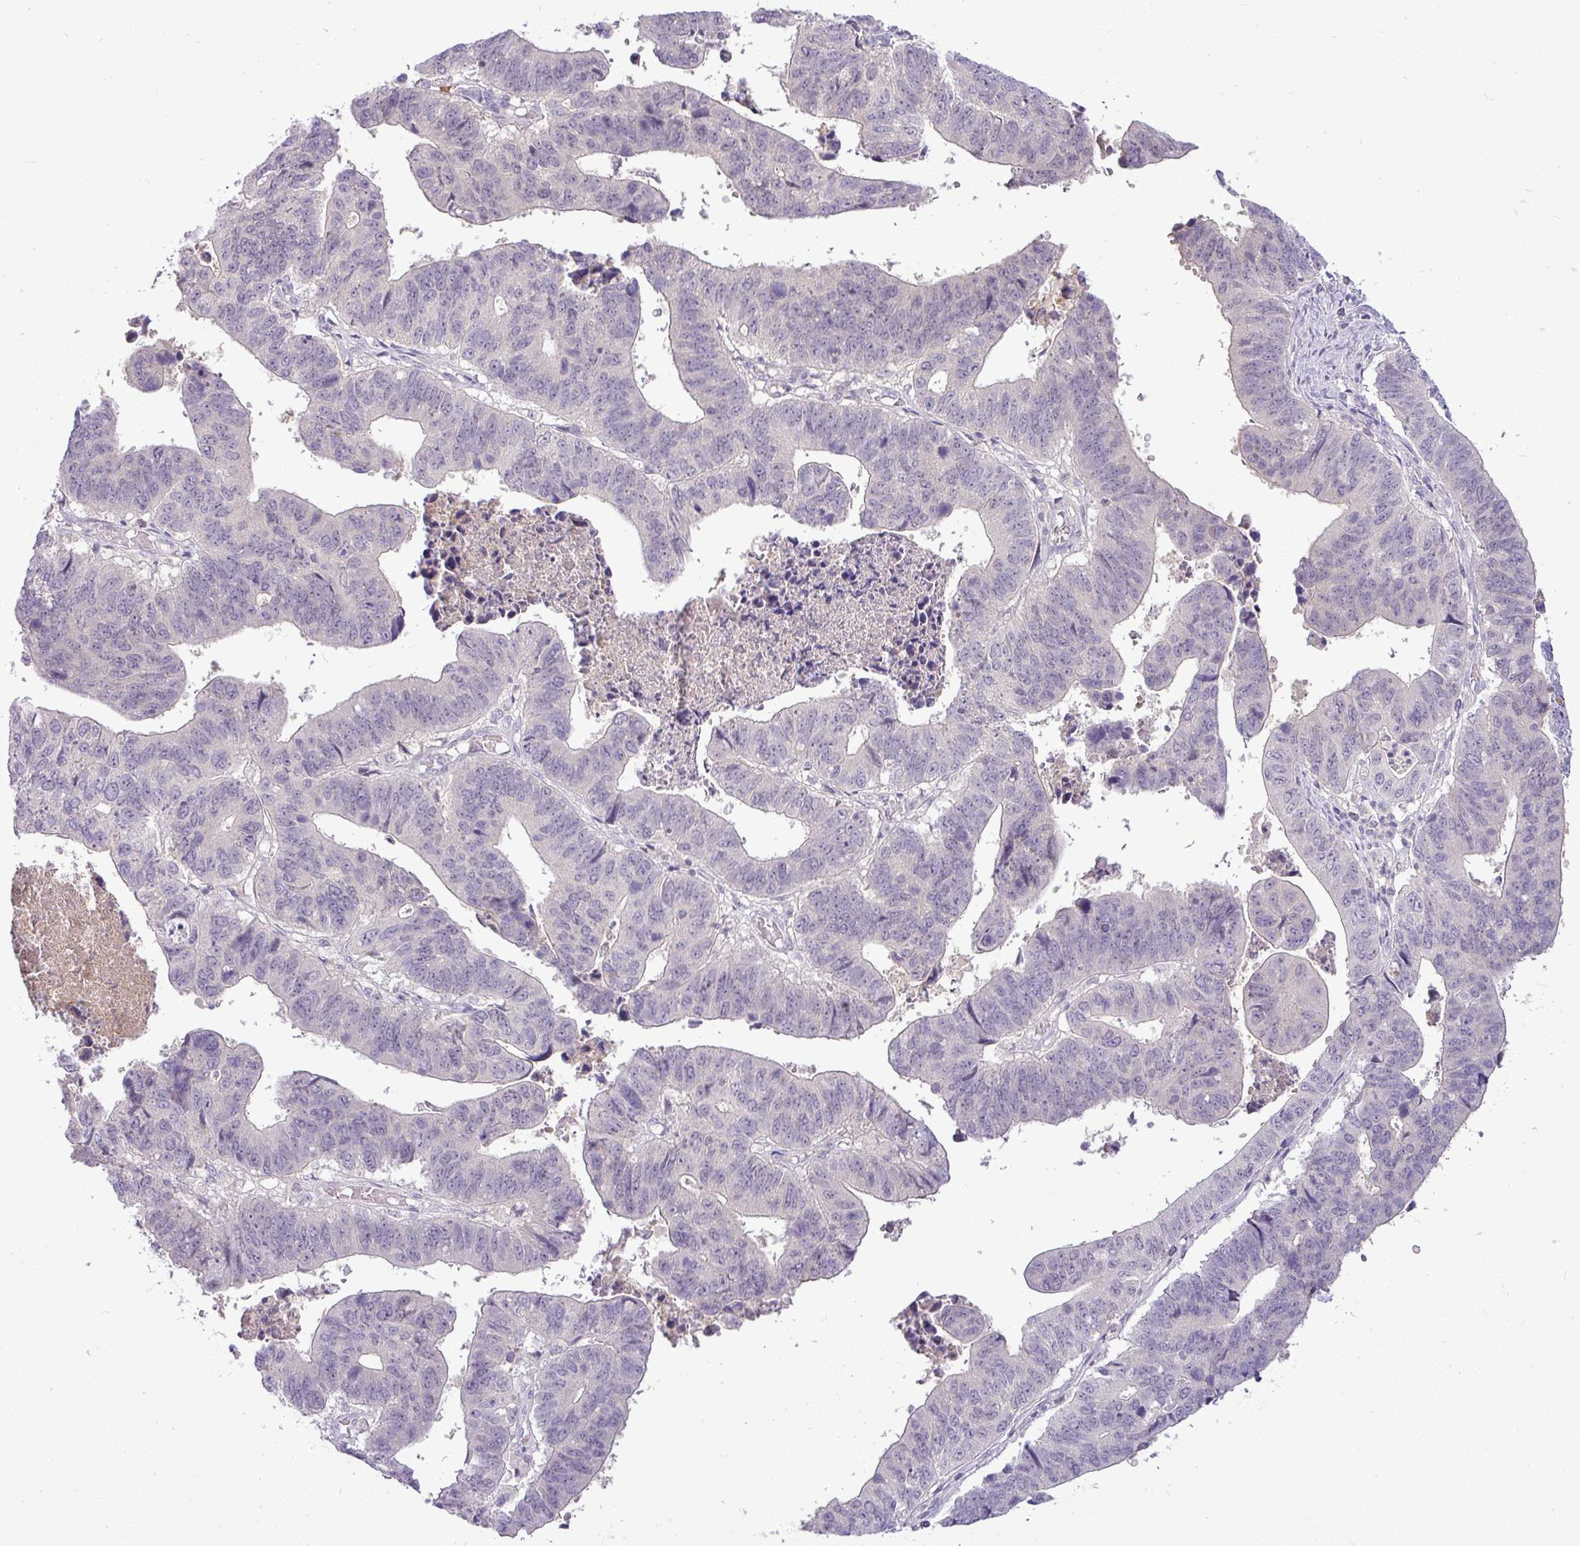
{"staining": {"intensity": "negative", "quantity": "none", "location": "none"}, "tissue": "stomach cancer", "cell_type": "Tumor cells", "image_type": "cancer", "snomed": [{"axis": "morphology", "description": "Adenocarcinoma, NOS"}, {"axis": "topography", "description": "Stomach"}], "caption": "Immunohistochemistry (IHC) micrograph of neoplastic tissue: human stomach cancer (adenocarcinoma) stained with DAB (3,3'-diaminobenzidine) displays no significant protein staining in tumor cells. The staining is performed using DAB (3,3'-diaminobenzidine) brown chromogen with nuclei counter-stained in using hematoxylin.", "gene": "APOM", "patient": {"sex": "male", "age": 59}}